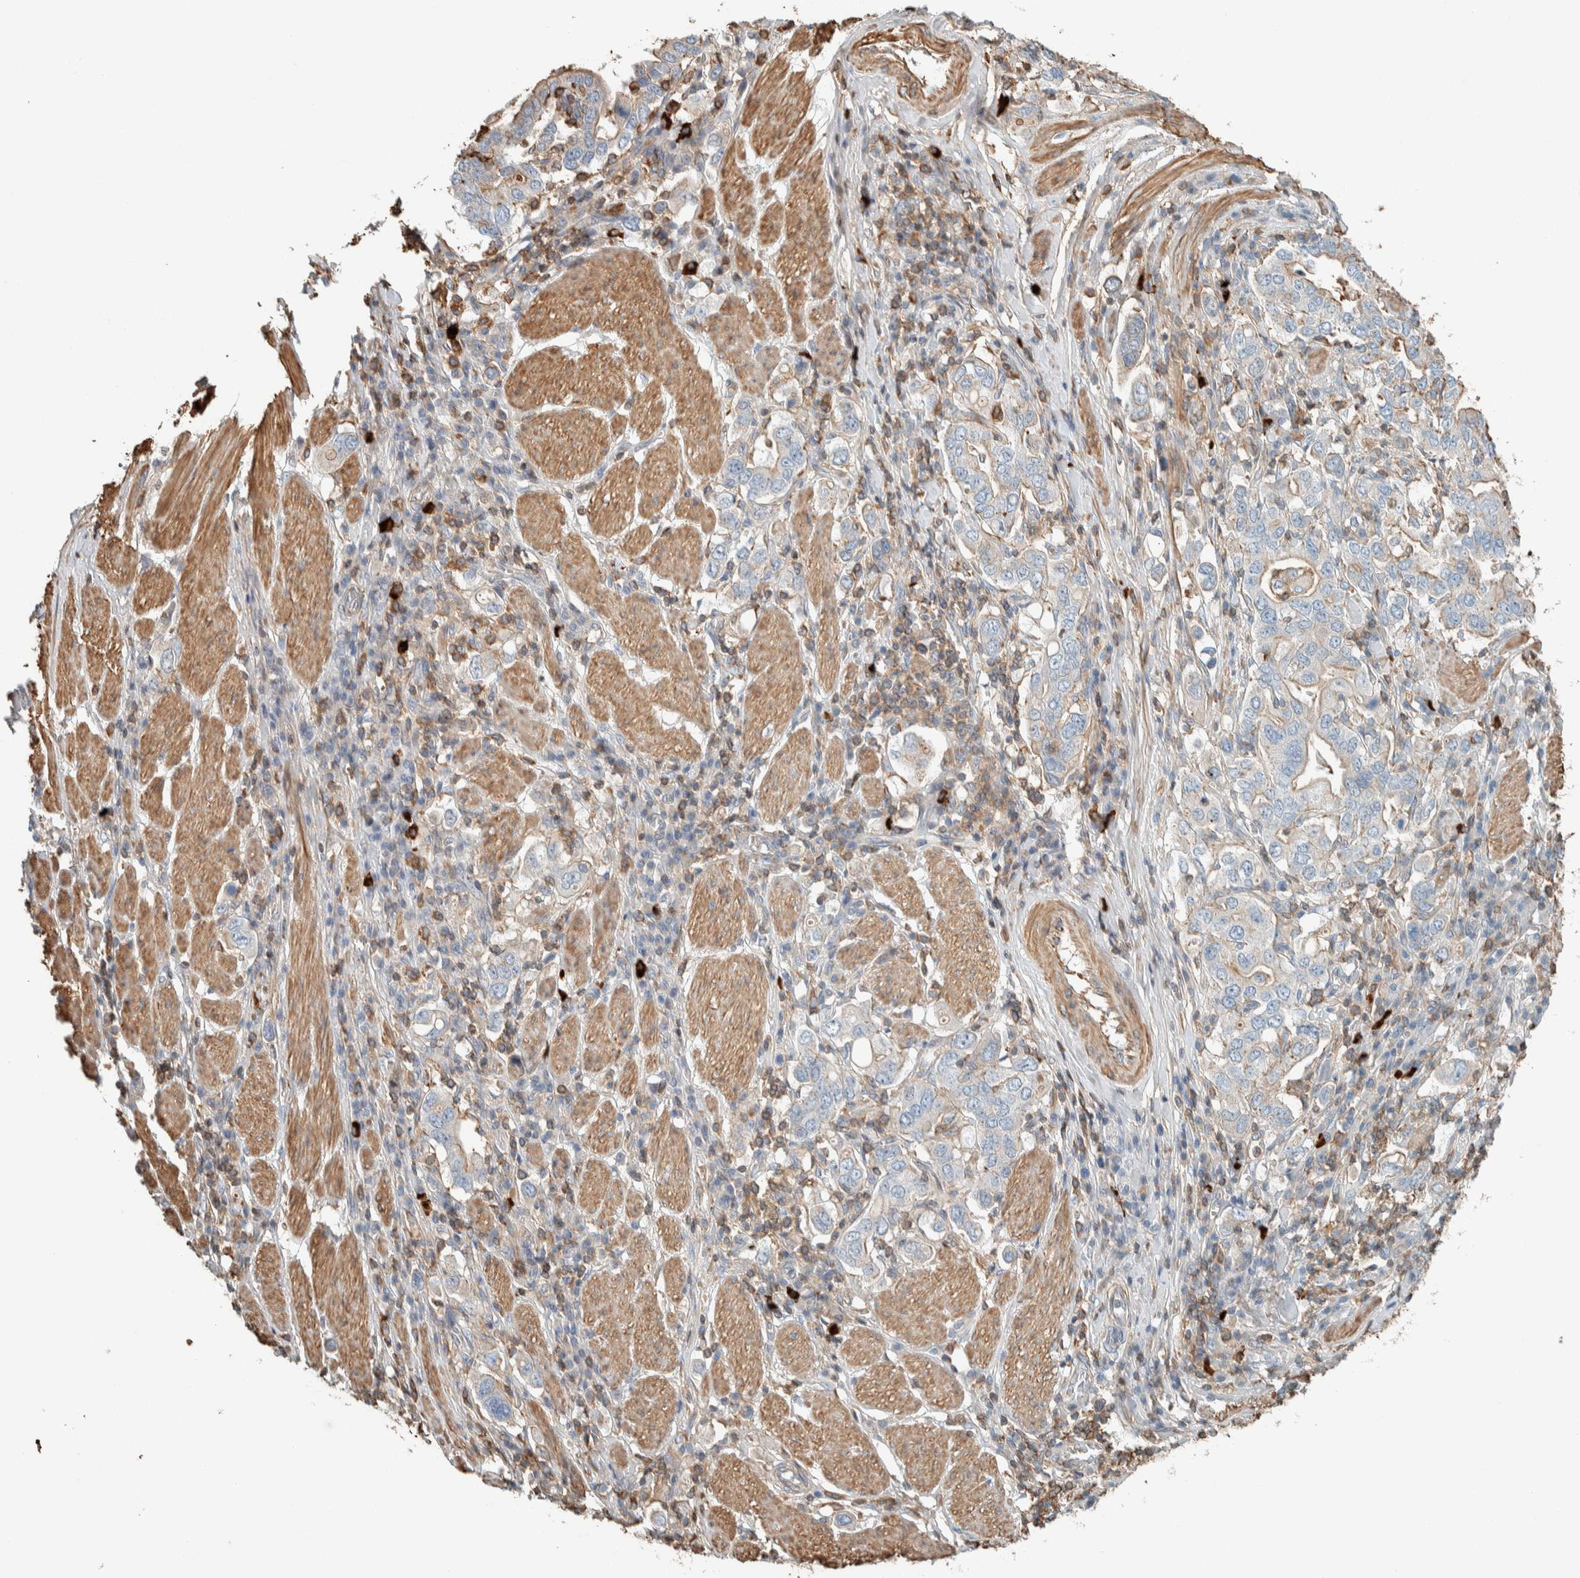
{"staining": {"intensity": "negative", "quantity": "none", "location": "none"}, "tissue": "stomach cancer", "cell_type": "Tumor cells", "image_type": "cancer", "snomed": [{"axis": "morphology", "description": "Adenocarcinoma, NOS"}, {"axis": "topography", "description": "Stomach, upper"}], "caption": "Tumor cells are negative for brown protein staining in stomach cancer.", "gene": "CTBP2", "patient": {"sex": "male", "age": 62}}